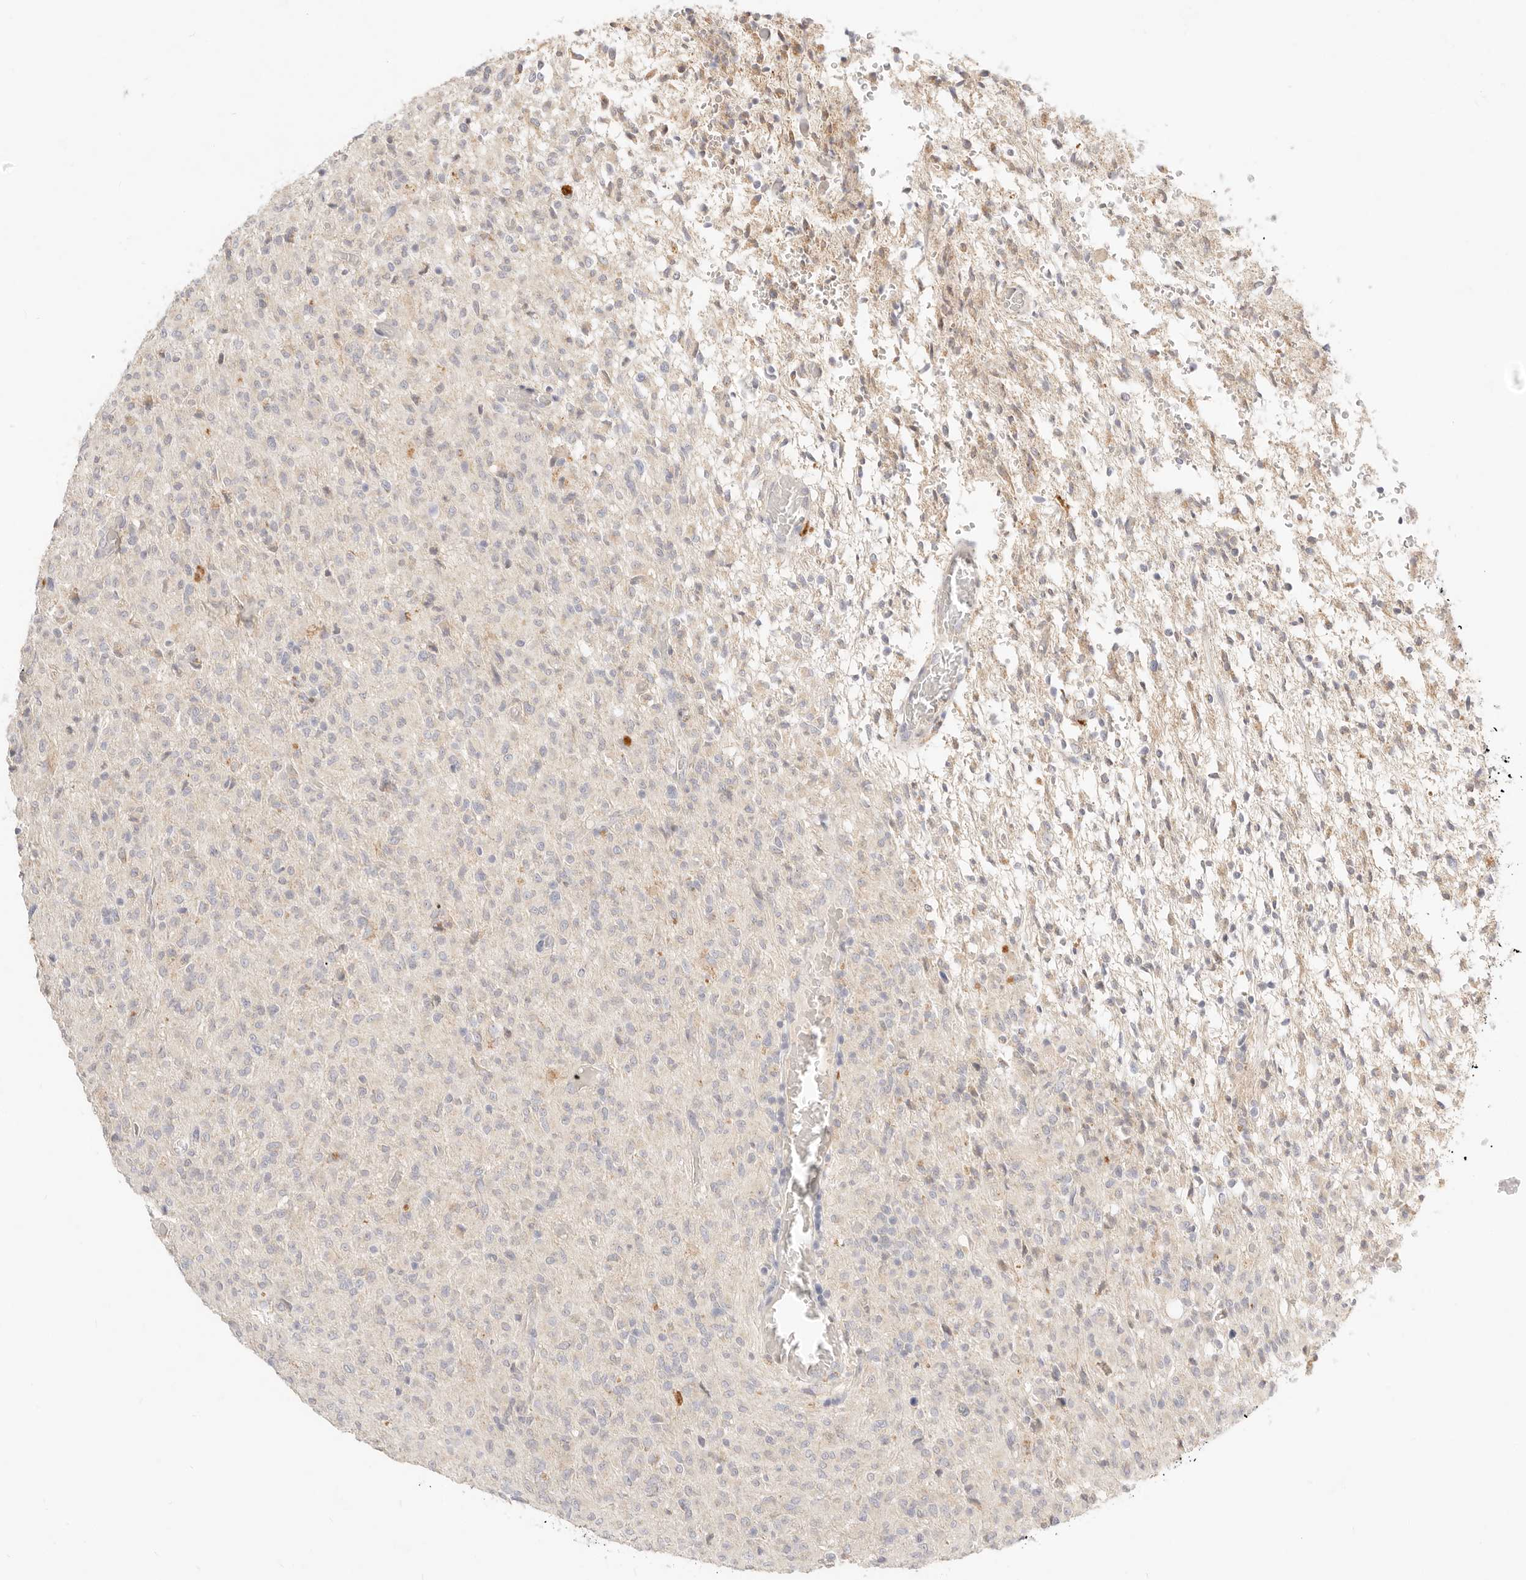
{"staining": {"intensity": "weak", "quantity": "<25%", "location": "cytoplasmic/membranous"}, "tissue": "glioma", "cell_type": "Tumor cells", "image_type": "cancer", "snomed": [{"axis": "morphology", "description": "Glioma, malignant, High grade"}, {"axis": "topography", "description": "Brain"}], "caption": "Immunohistochemistry of human malignant glioma (high-grade) reveals no expression in tumor cells. The staining was performed using DAB to visualize the protein expression in brown, while the nuclei were stained in blue with hematoxylin (Magnification: 20x).", "gene": "ACOX1", "patient": {"sex": "female", "age": 57}}